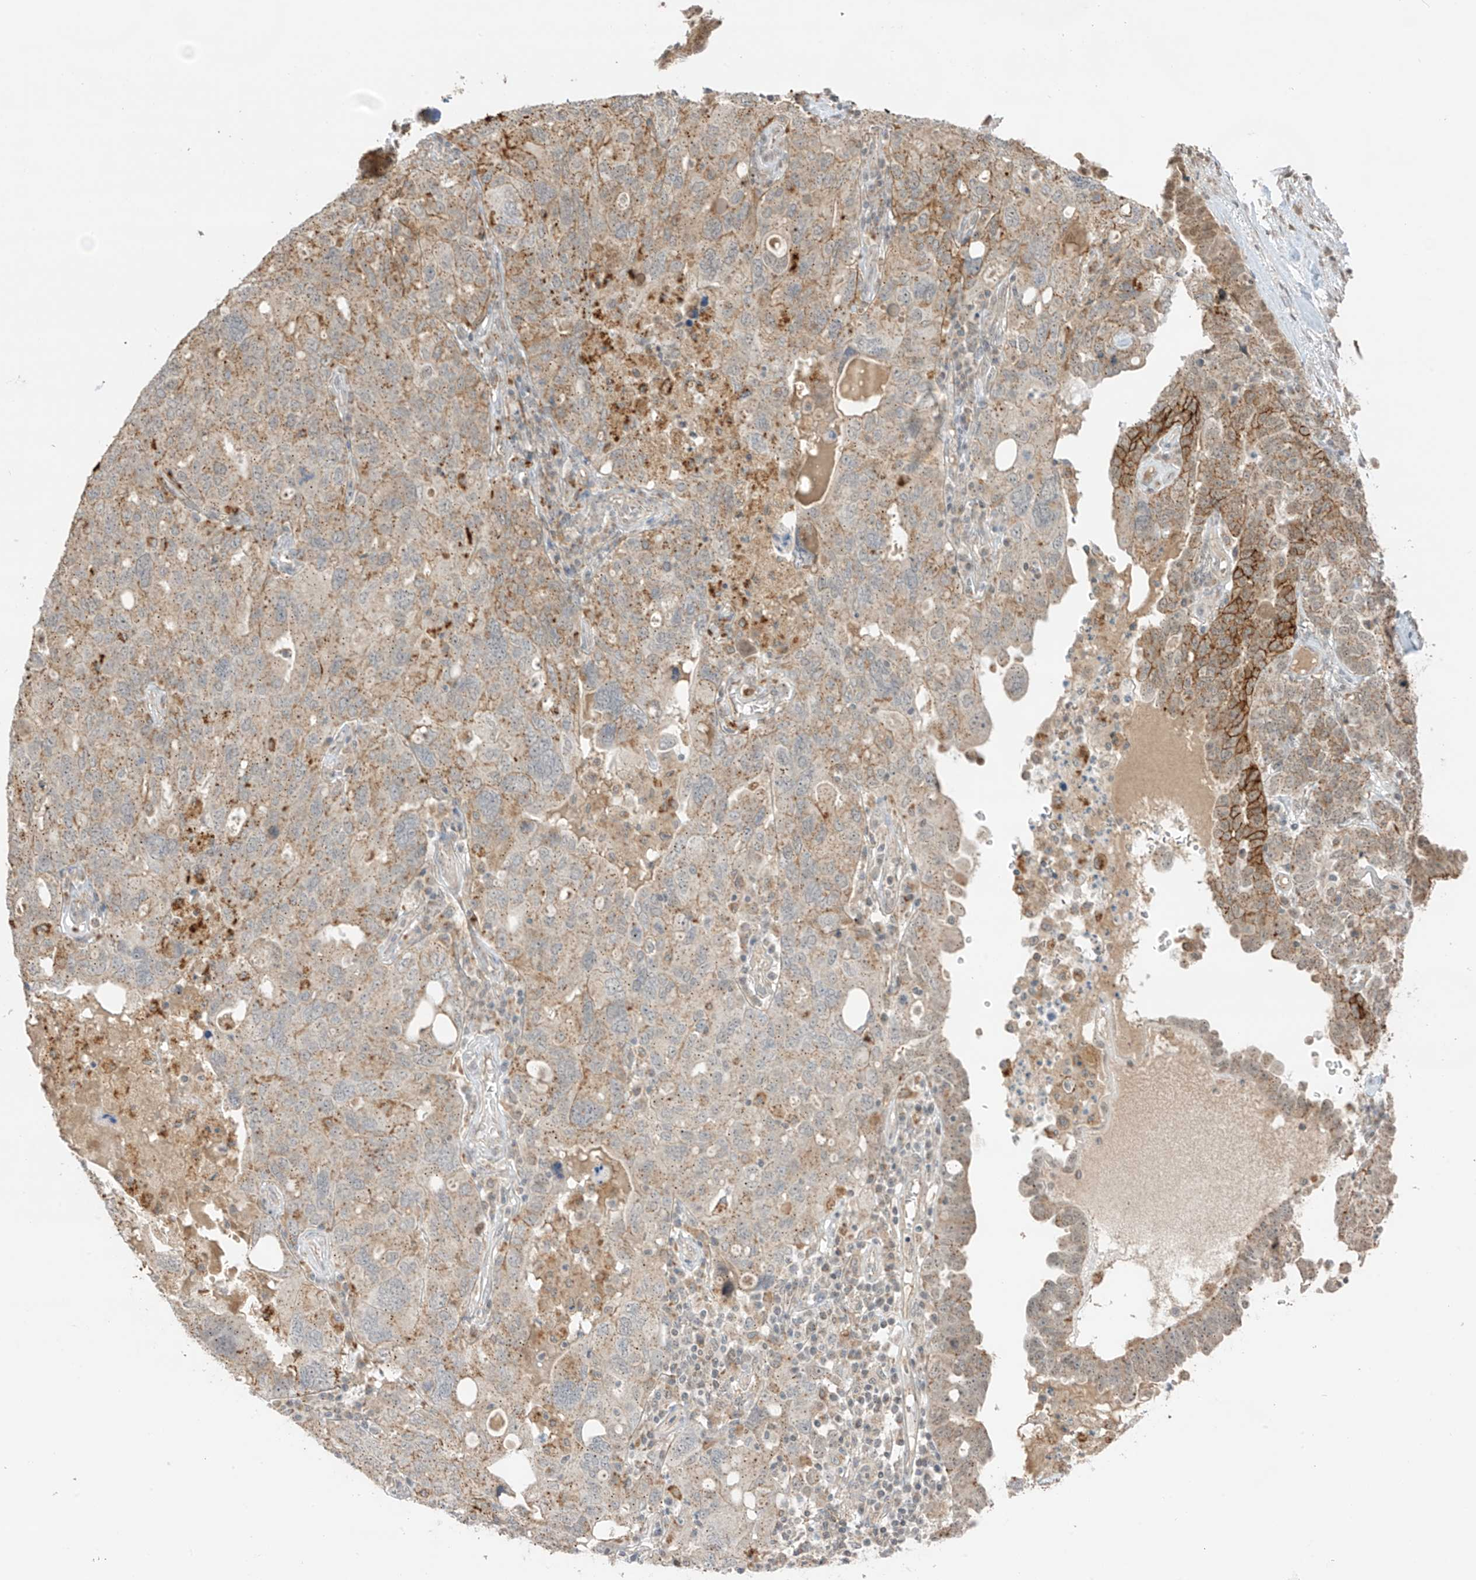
{"staining": {"intensity": "moderate", "quantity": "25%-75%", "location": "cytoplasmic/membranous"}, "tissue": "ovarian cancer", "cell_type": "Tumor cells", "image_type": "cancer", "snomed": [{"axis": "morphology", "description": "Carcinoma, endometroid"}, {"axis": "topography", "description": "Ovary"}], "caption": "Endometroid carcinoma (ovarian) was stained to show a protein in brown. There is medium levels of moderate cytoplasmic/membranous positivity in approximately 25%-75% of tumor cells.", "gene": "N4BP3", "patient": {"sex": "female", "age": 62}}